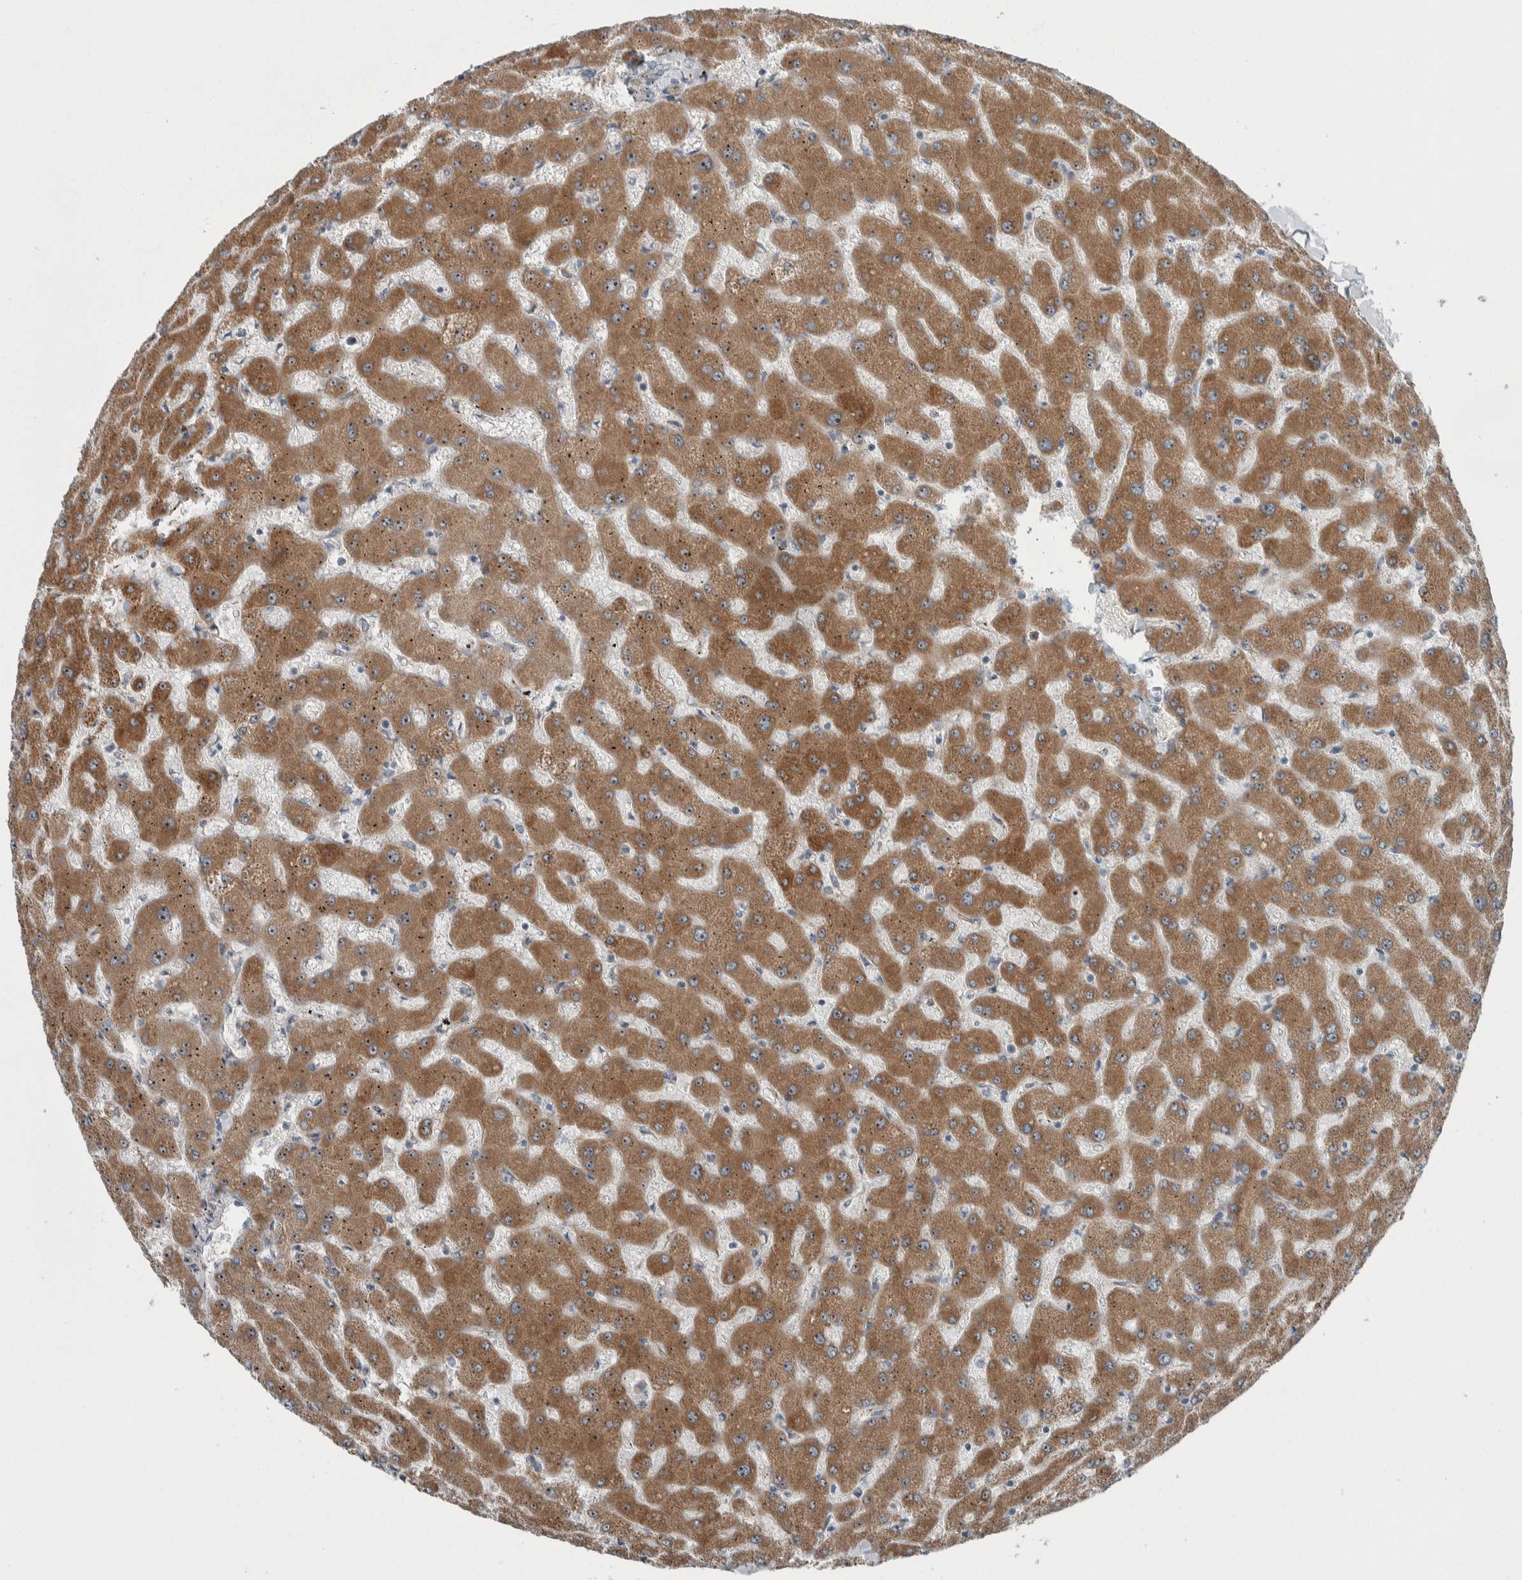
{"staining": {"intensity": "negative", "quantity": "none", "location": "none"}, "tissue": "liver", "cell_type": "Cholangiocytes", "image_type": "normal", "snomed": [{"axis": "morphology", "description": "Normal tissue, NOS"}, {"axis": "topography", "description": "Liver"}], "caption": "Immunohistochemistry (IHC) micrograph of normal liver: human liver stained with DAB shows no significant protein positivity in cholangiocytes. (IHC, brightfield microscopy, high magnification).", "gene": "USP25", "patient": {"sex": "female", "age": 63}}